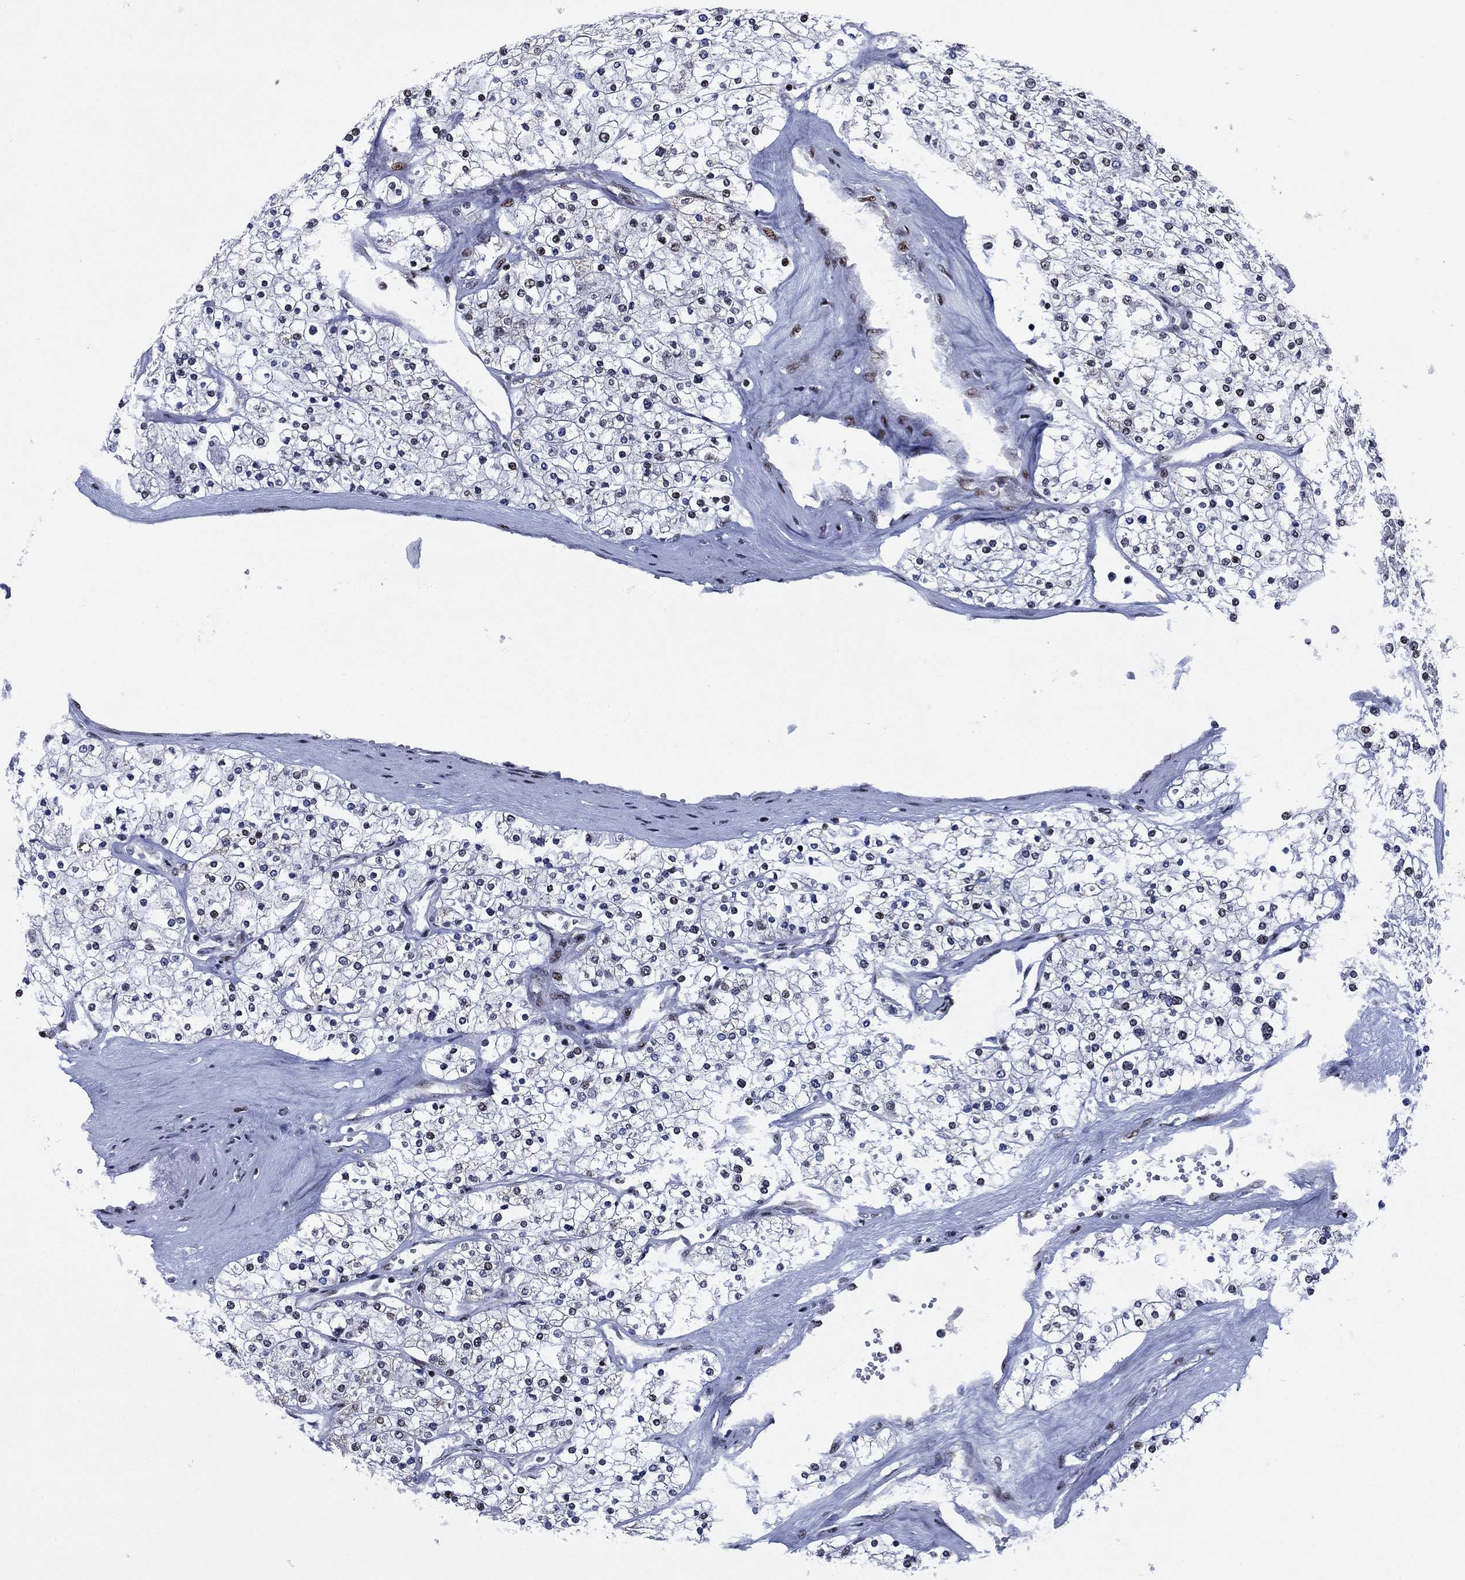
{"staining": {"intensity": "weak", "quantity": "<25%", "location": "nuclear"}, "tissue": "renal cancer", "cell_type": "Tumor cells", "image_type": "cancer", "snomed": [{"axis": "morphology", "description": "Adenocarcinoma, NOS"}, {"axis": "topography", "description": "Kidney"}], "caption": "Immunohistochemical staining of renal adenocarcinoma shows no significant positivity in tumor cells.", "gene": "N4BP2", "patient": {"sex": "male", "age": 80}}